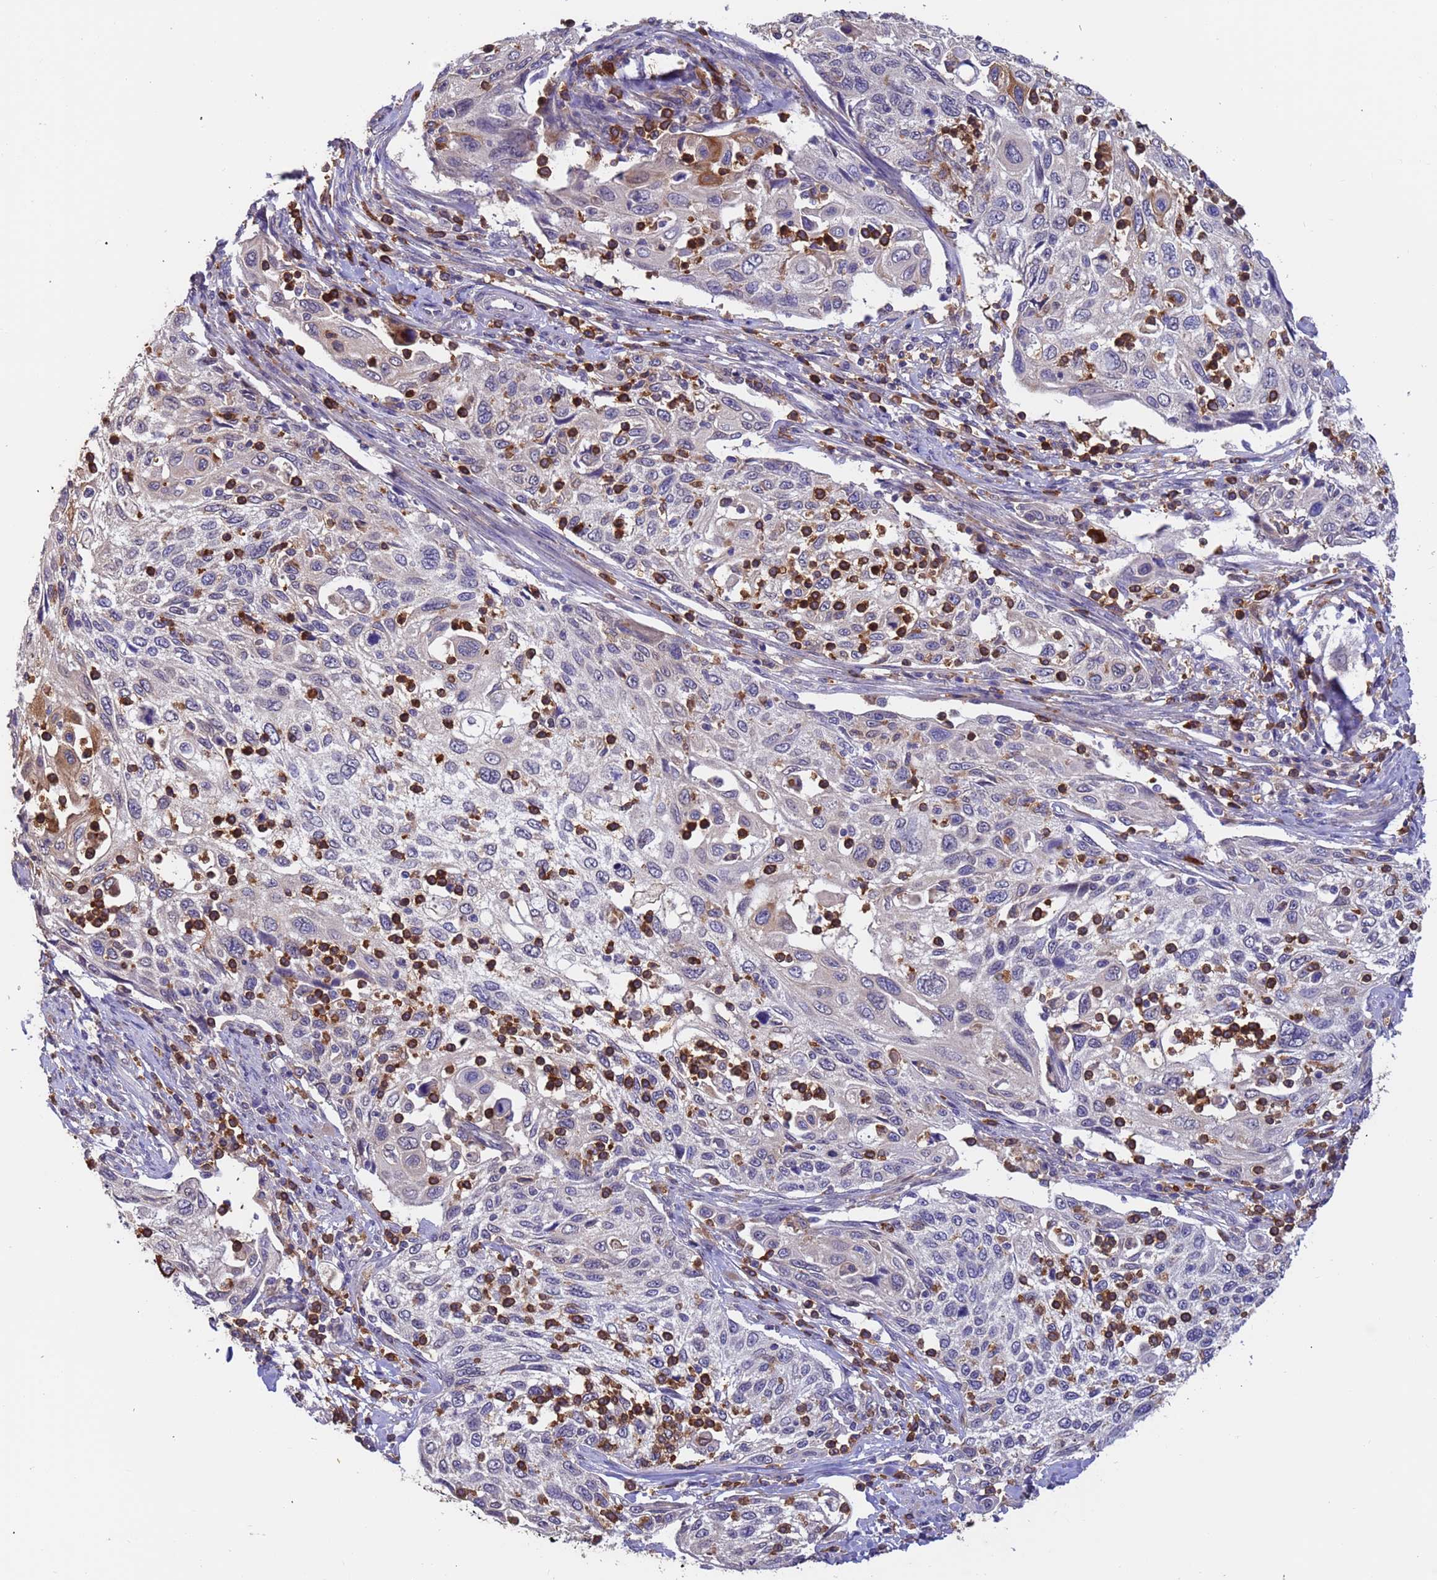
{"staining": {"intensity": "negative", "quantity": "none", "location": "none"}, "tissue": "cervical cancer", "cell_type": "Tumor cells", "image_type": "cancer", "snomed": [{"axis": "morphology", "description": "Squamous cell carcinoma, NOS"}, {"axis": "topography", "description": "Cervix"}], "caption": "Histopathology image shows no significant protein positivity in tumor cells of cervical cancer (squamous cell carcinoma). The staining was performed using DAB (3,3'-diaminobenzidine) to visualize the protein expression in brown, while the nuclei were stained in blue with hematoxylin (Magnification: 20x).", "gene": "AMPD3", "patient": {"sex": "female", "age": 70}}